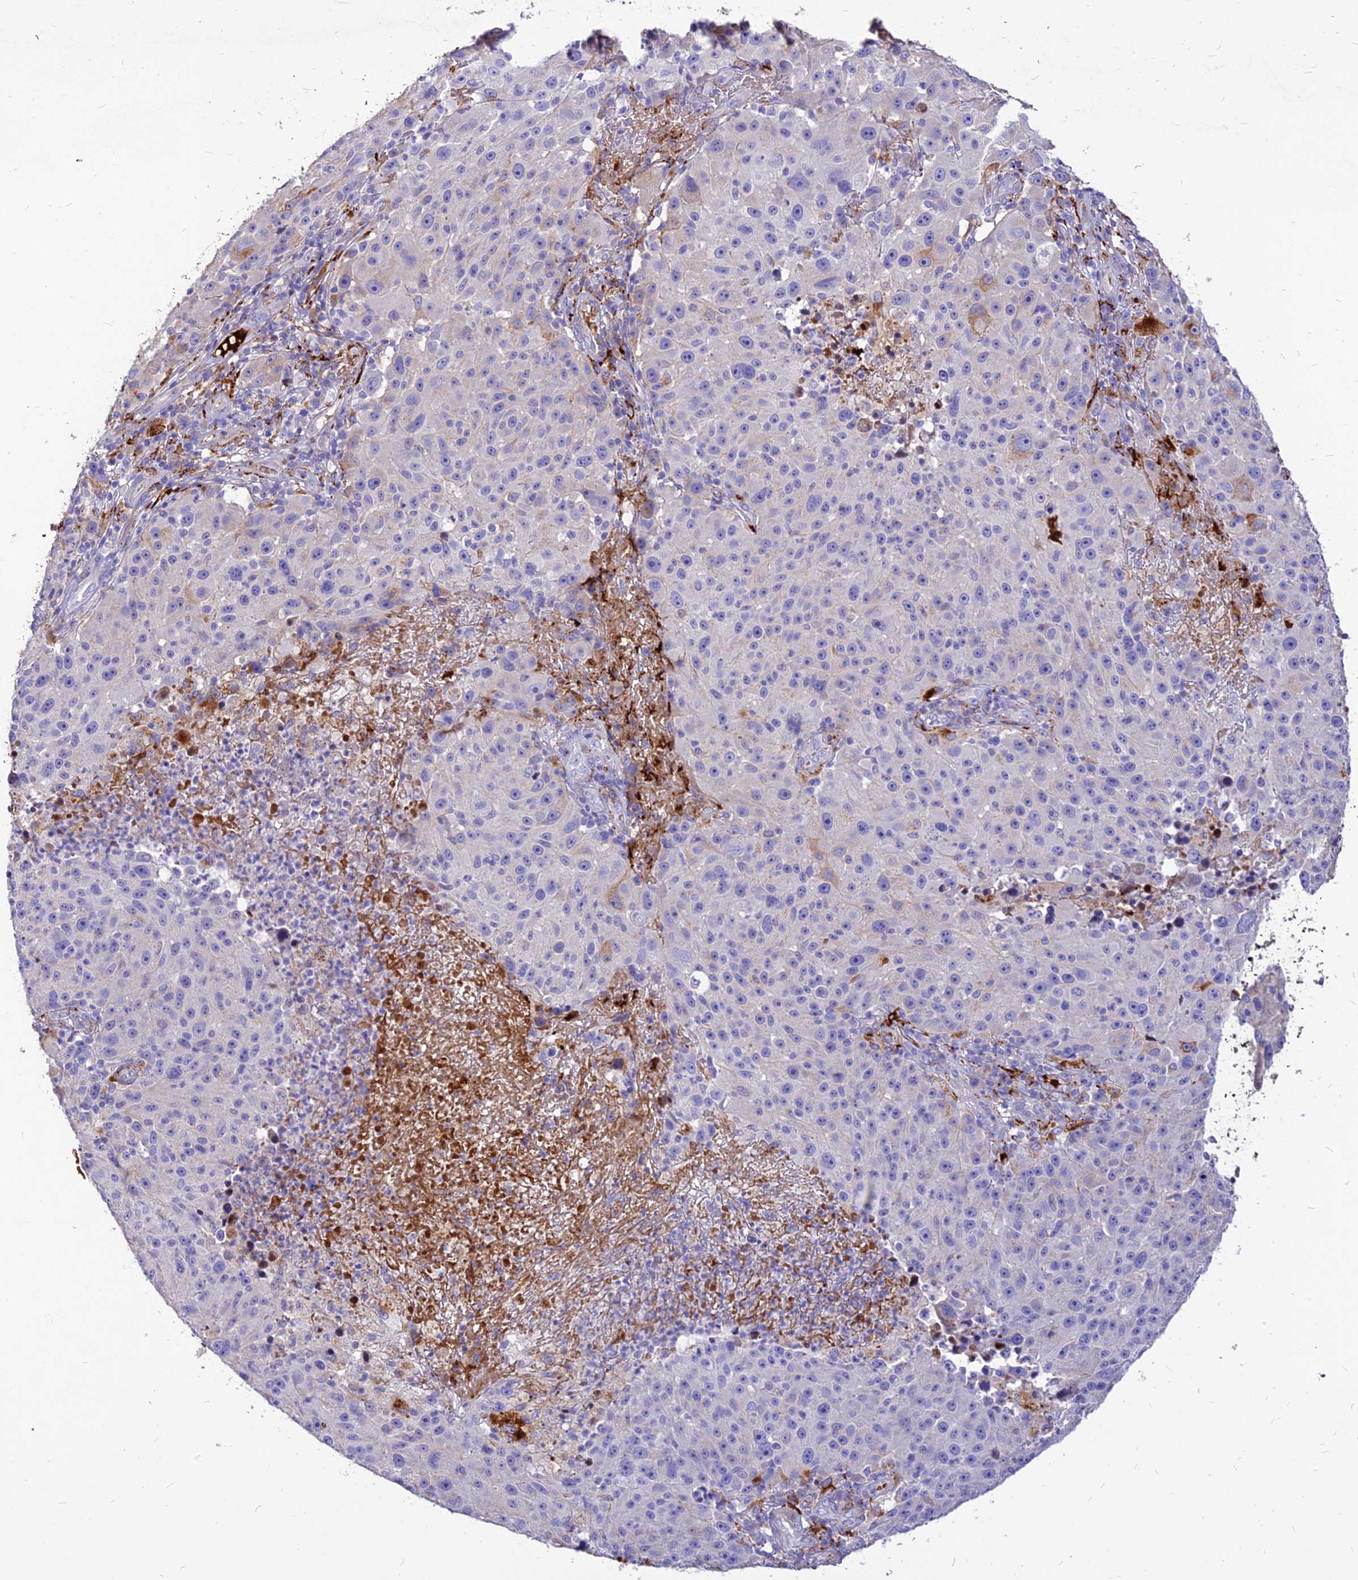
{"staining": {"intensity": "negative", "quantity": "none", "location": "none"}, "tissue": "melanoma", "cell_type": "Tumor cells", "image_type": "cancer", "snomed": [{"axis": "morphology", "description": "Malignant melanoma, NOS"}, {"axis": "topography", "description": "Skin"}], "caption": "IHC micrograph of neoplastic tissue: melanoma stained with DAB (3,3'-diaminobenzidine) exhibits no significant protein staining in tumor cells.", "gene": "RIMOC1", "patient": {"sex": "male", "age": 53}}